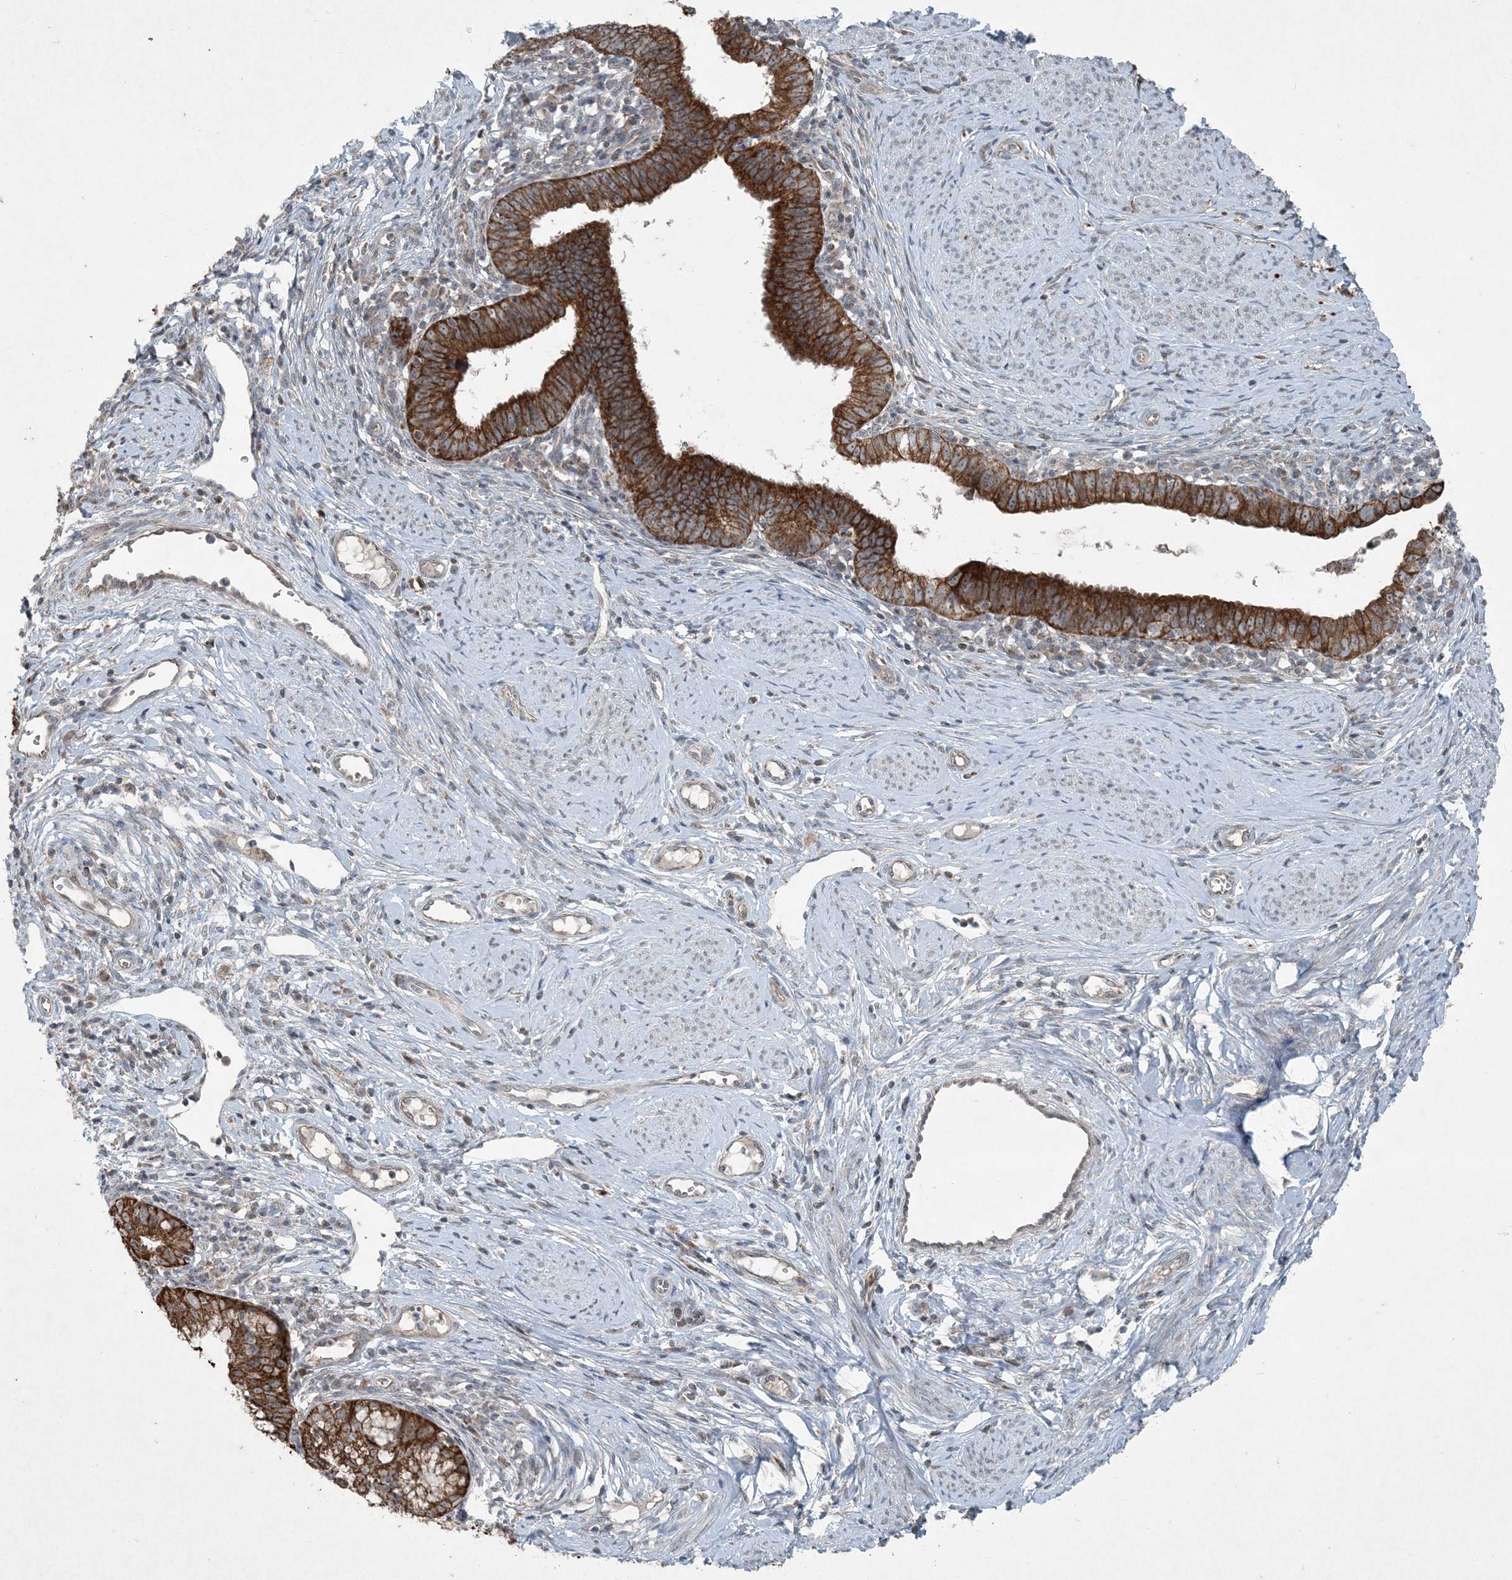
{"staining": {"intensity": "strong", "quantity": ">75%", "location": "cytoplasmic/membranous"}, "tissue": "cervical cancer", "cell_type": "Tumor cells", "image_type": "cancer", "snomed": [{"axis": "morphology", "description": "Adenocarcinoma, NOS"}, {"axis": "topography", "description": "Cervix"}], "caption": "The micrograph displays a brown stain indicating the presence of a protein in the cytoplasmic/membranous of tumor cells in cervical adenocarcinoma.", "gene": "PC", "patient": {"sex": "female", "age": 36}}